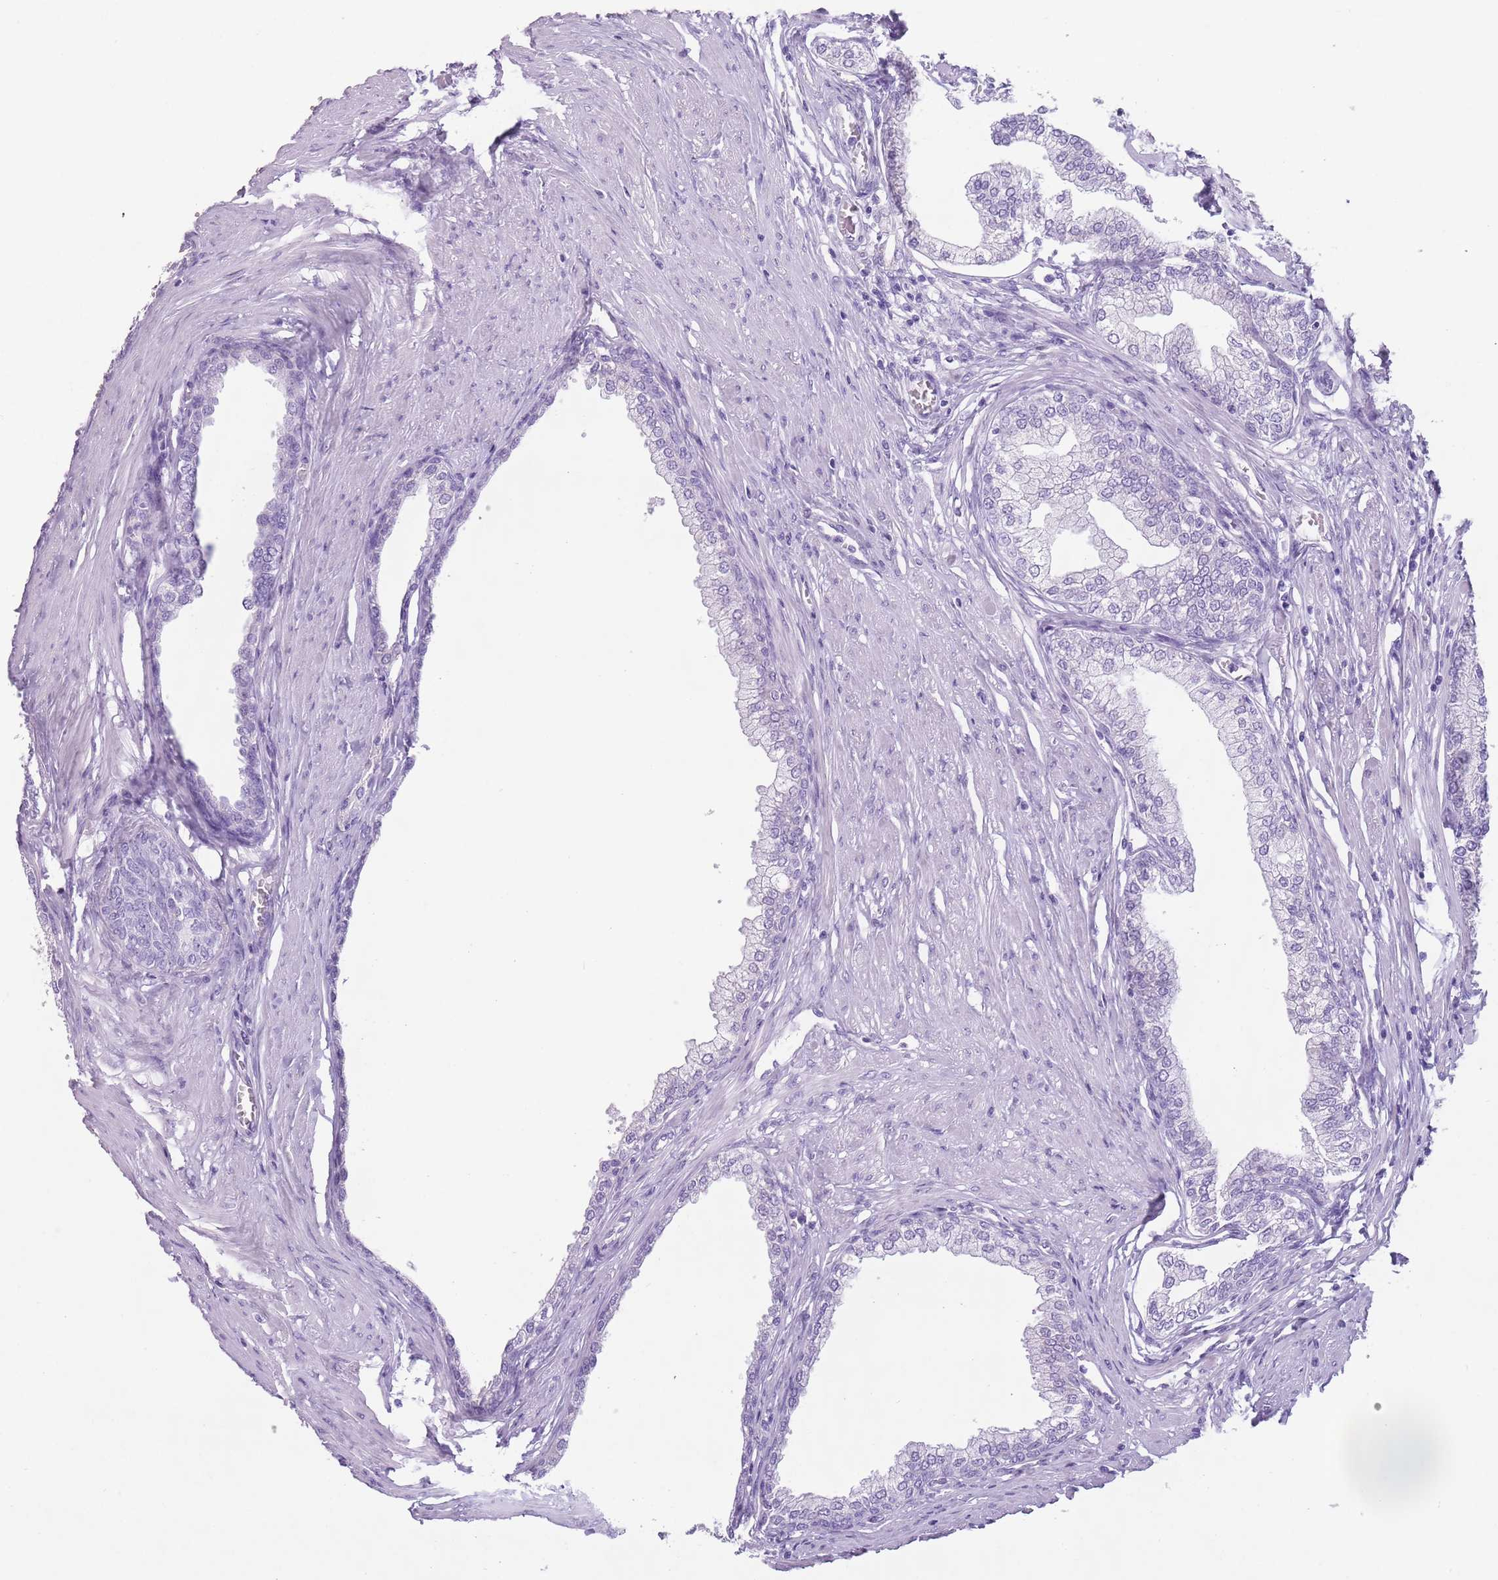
{"staining": {"intensity": "negative", "quantity": "none", "location": "none"}, "tissue": "prostate", "cell_type": "Glandular cells", "image_type": "normal", "snomed": [{"axis": "morphology", "description": "Normal tissue, NOS"}, {"axis": "morphology", "description": "Urothelial carcinoma, Low grade"}, {"axis": "topography", "description": "Urinary bladder"}, {"axis": "topography", "description": "Prostate"}], "caption": "Immunohistochemistry histopathology image of unremarkable human prostate stained for a protein (brown), which demonstrates no staining in glandular cells. (Immunohistochemistry, brightfield microscopy, high magnification).", "gene": "HYOU1", "patient": {"sex": "male", "age": 60}}